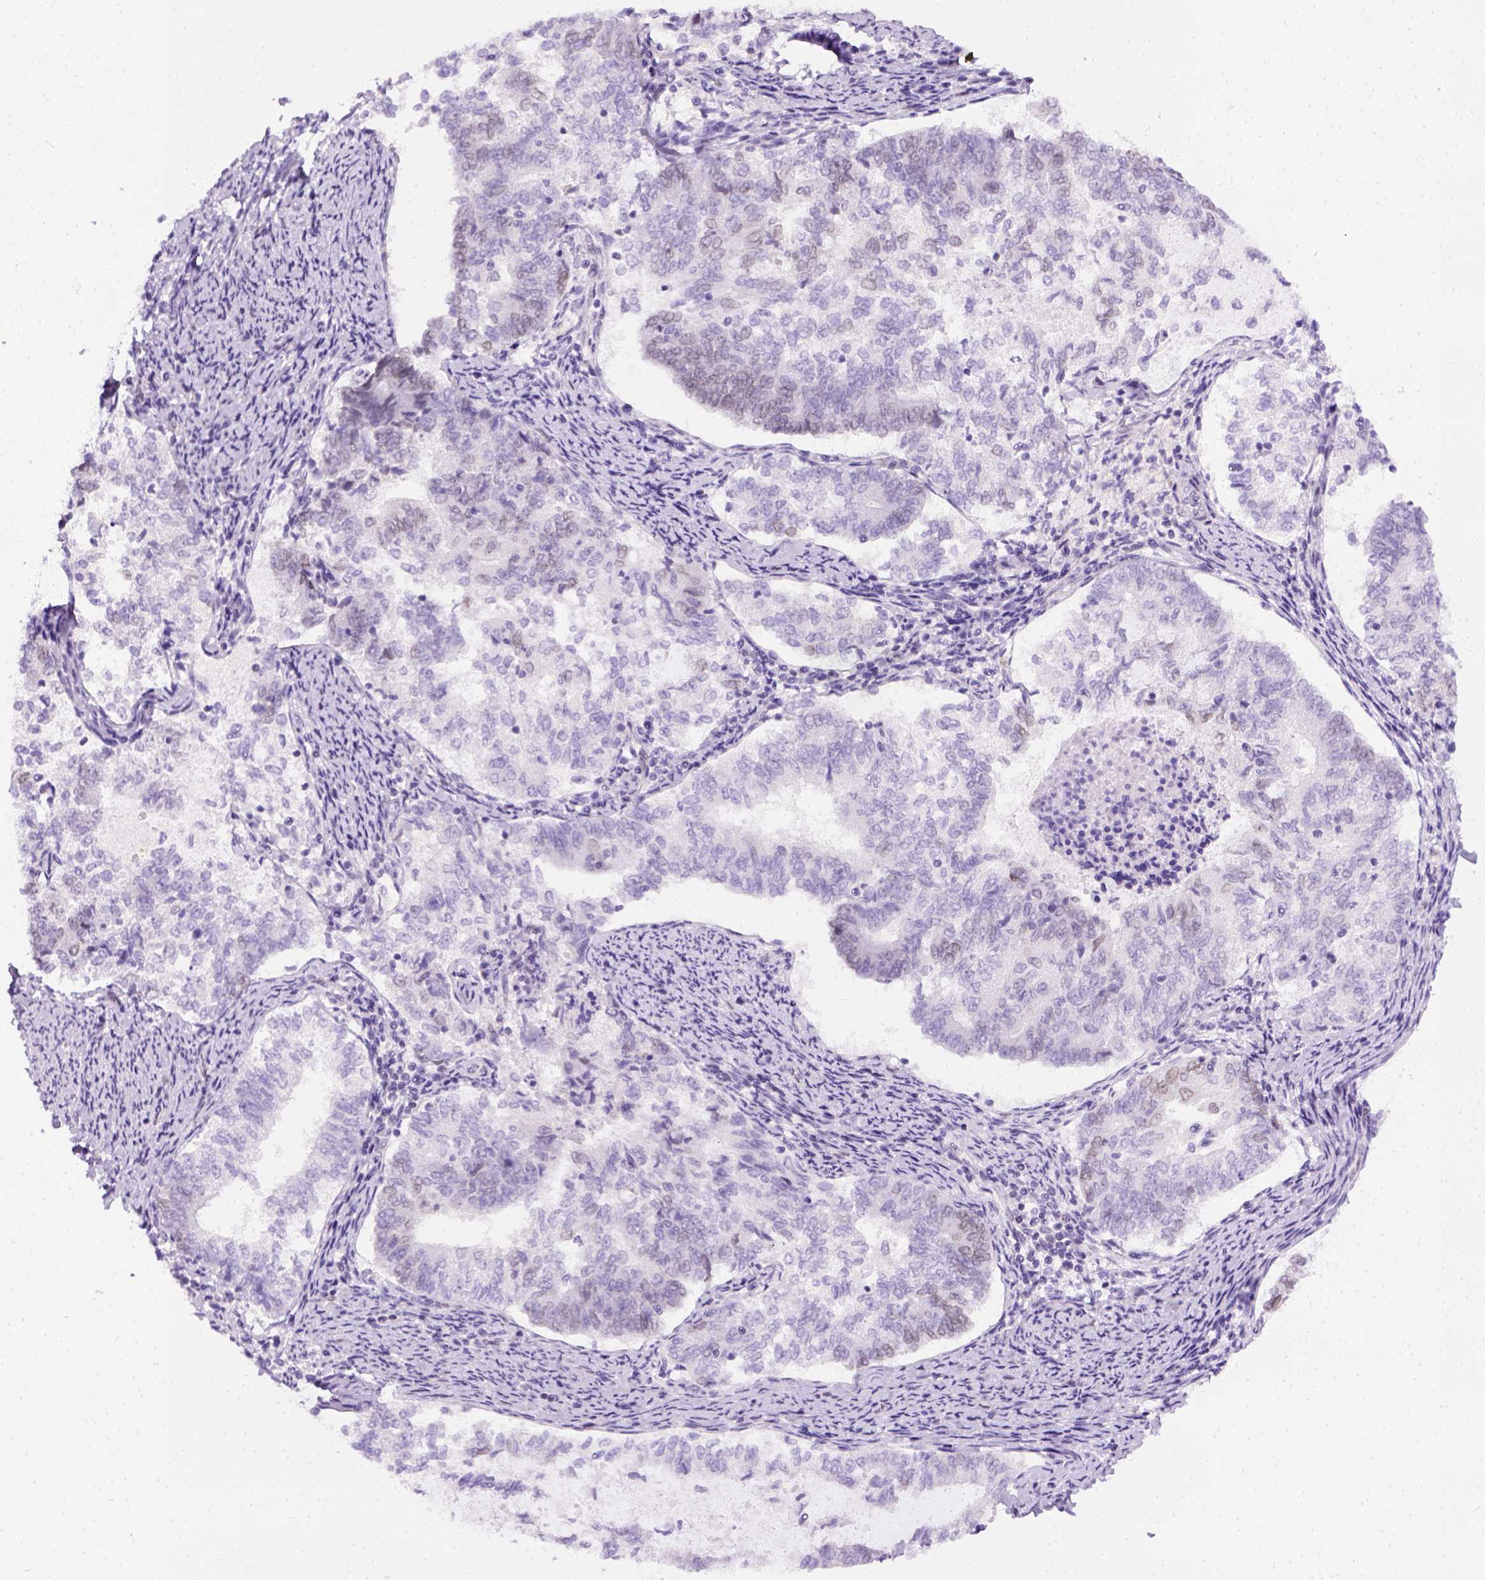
{"staining": {"intensity": "weak", "quantity": "<25%", "location": "nuclear"}, "tissue": "endometrial cancer", "cell_type": "Tumor cells", "image_type": "cancer", "snomed": [{"axis": "morphology", "description": "Adenocarcinoma, NOS"}, {"axis": "topography", "description": "Endometrium"}], "caption": "Tumor cells show no significant expression in endometrial cancer. The staining is performed using DAB brown chromogen with nuclei counter-stained in using hematoxylin.", "gene": "FAM184B", "patient": {"sex": "female", "age": 65}}